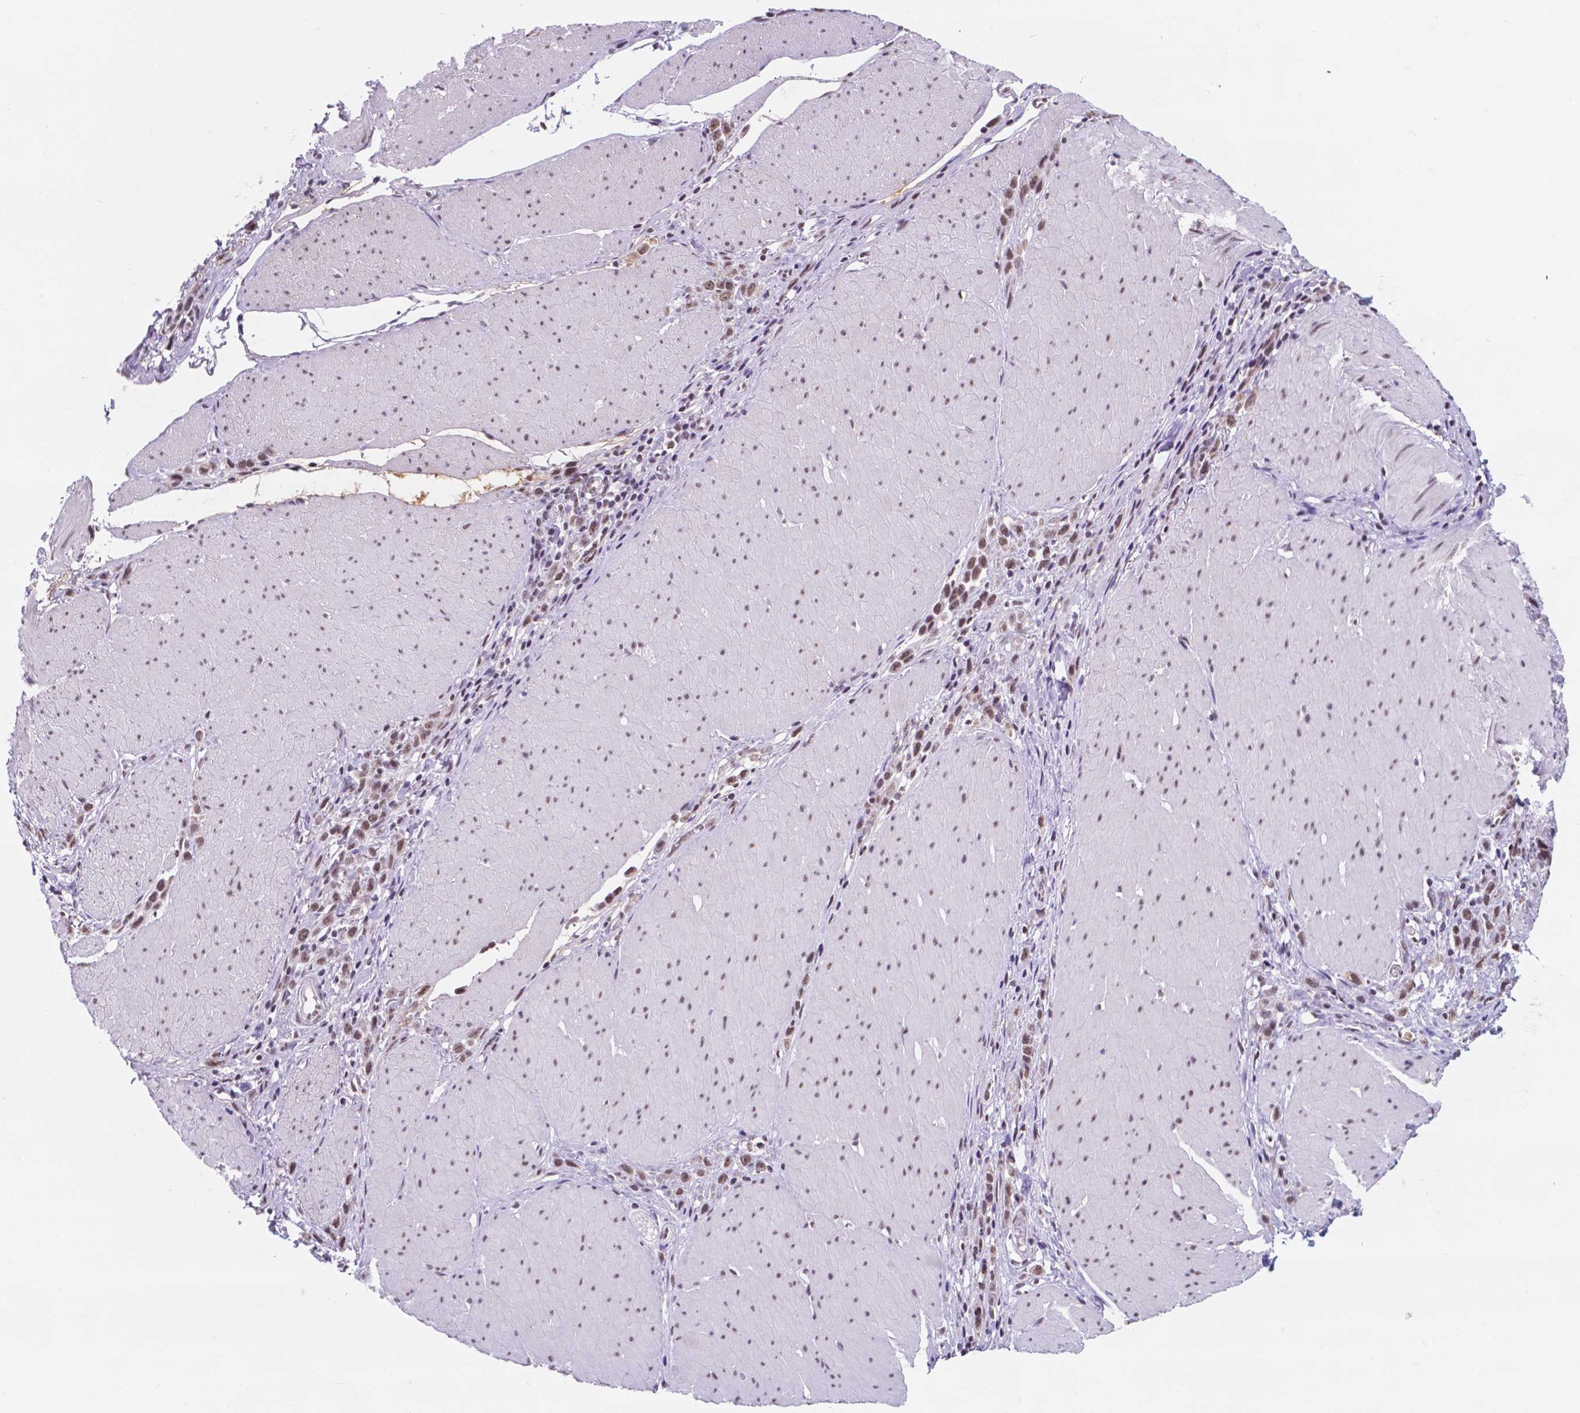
{"staining": {"intensity": "moderate", "quantity": ">75%", "location": "nuclear"}, "tissue": "stomach cancer", "cell_type": "Tumor cells", "image_type": "cancer", "snomed": [{"axis": "morphology", "description": "Adenocarcinoma, NOS"}, {"axis": "topography", "description": "Stomach"}], "caption": "The photomicrograph shows immunohistochemical staining of stomach cancer (adenocarcinoma). There is moderate nuclear expression is identified in about >75% of tumor cells.", "gene": "BCAS2", "patient": {"sex": "male", "age": 47}}